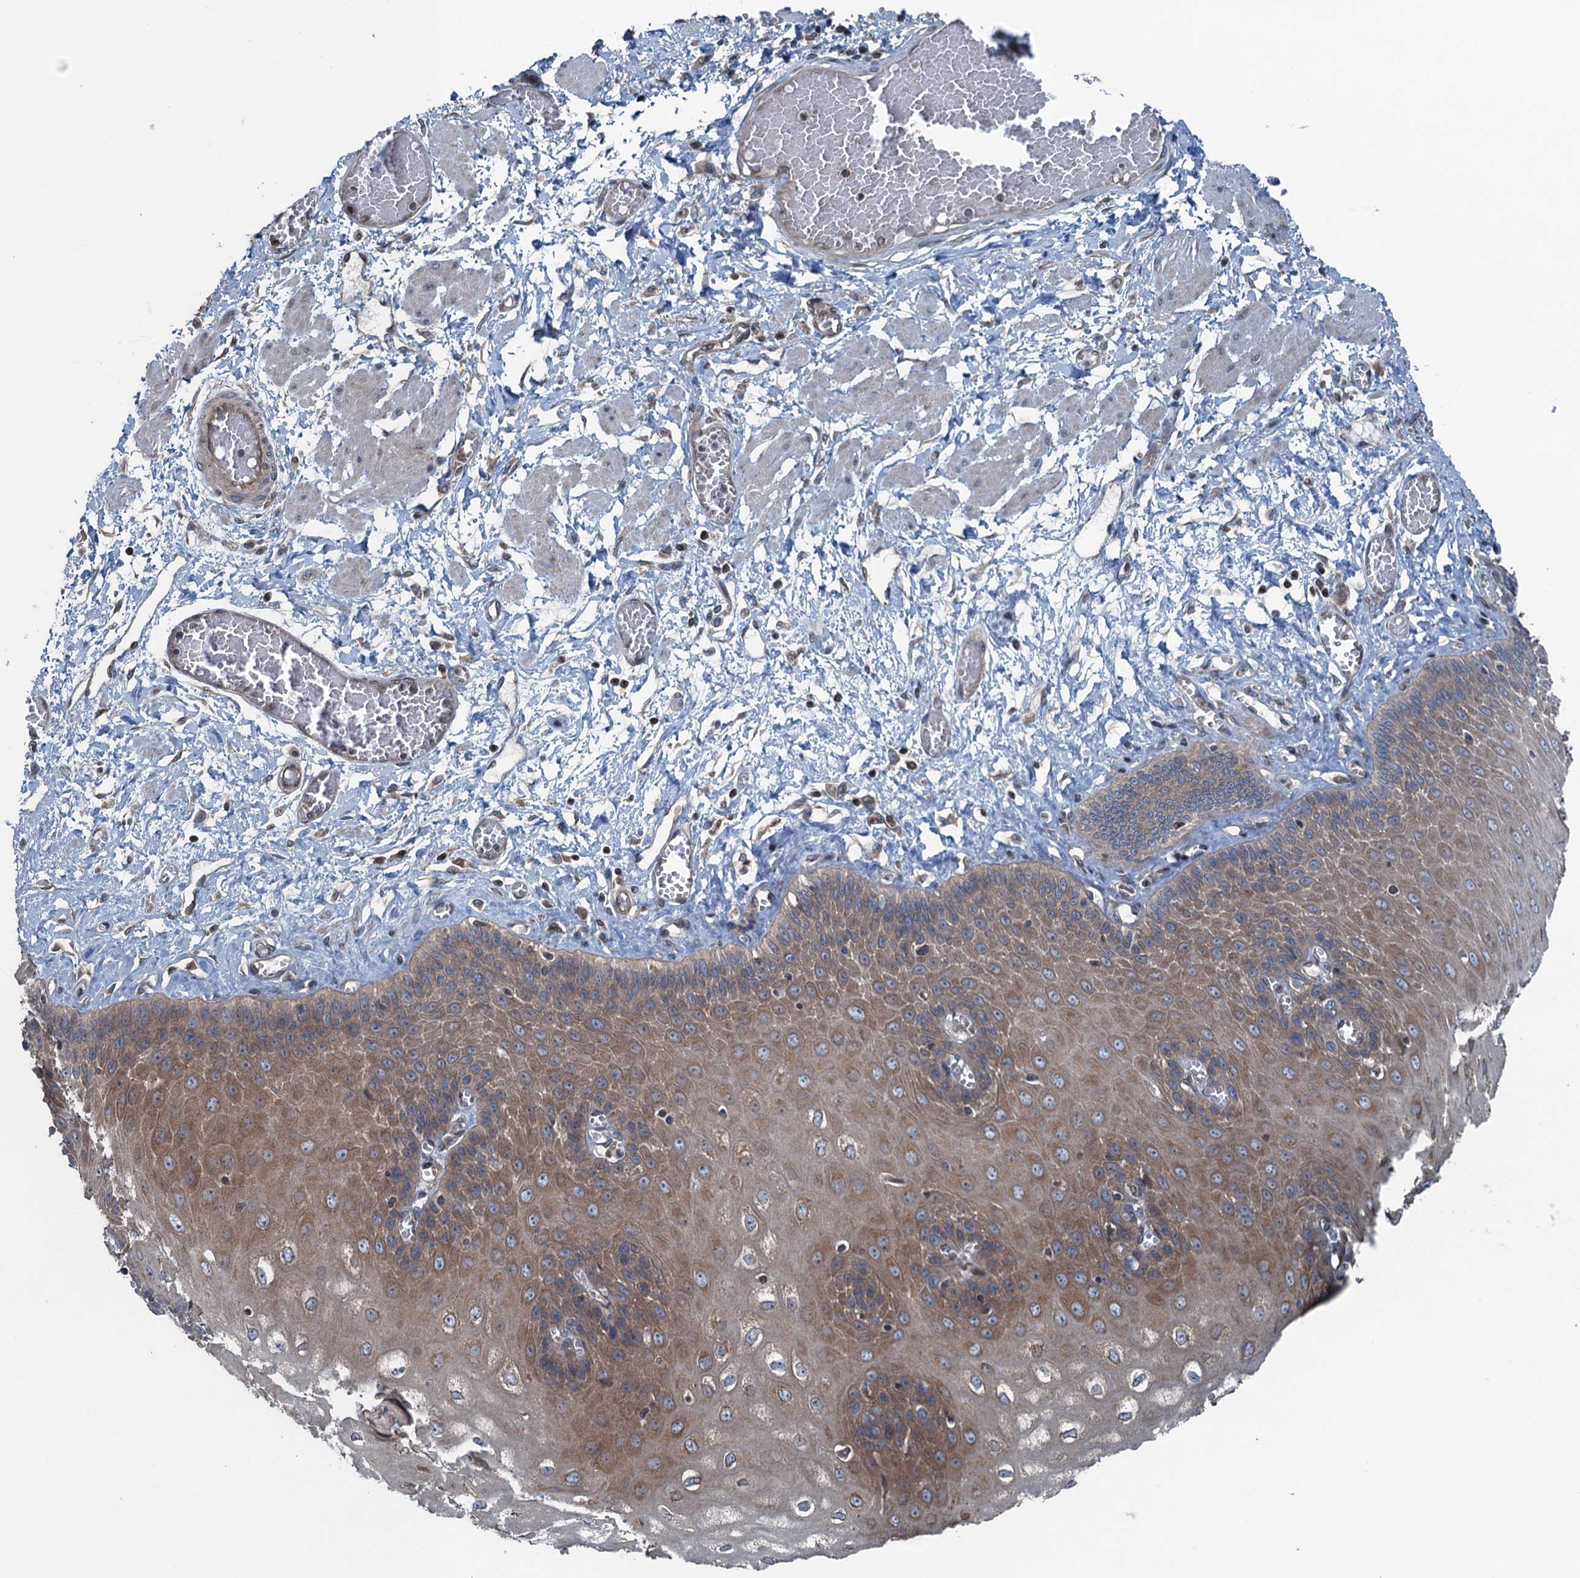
{"staining": {"intensity": "moderate", "quantity": ">75%", "location": "cytoplasmic/membranous"}, "tissue": "esophagus", "cell_type": "Squamous epithelial cells", "image_type": "normal", "snomed": [{"axis": "morphology", "description": "Normal tissue, NOS"}, {"axis": "topography", "description": "Esophagus"}], "caption": "Protein staining exhibits moderate cytoplasmic/membranous staining in approximately >75% of squamous epithelial cells in benign esophagus.", "gene": "TRAPPC8", "patient": {"sex": "male", "age": 60}}